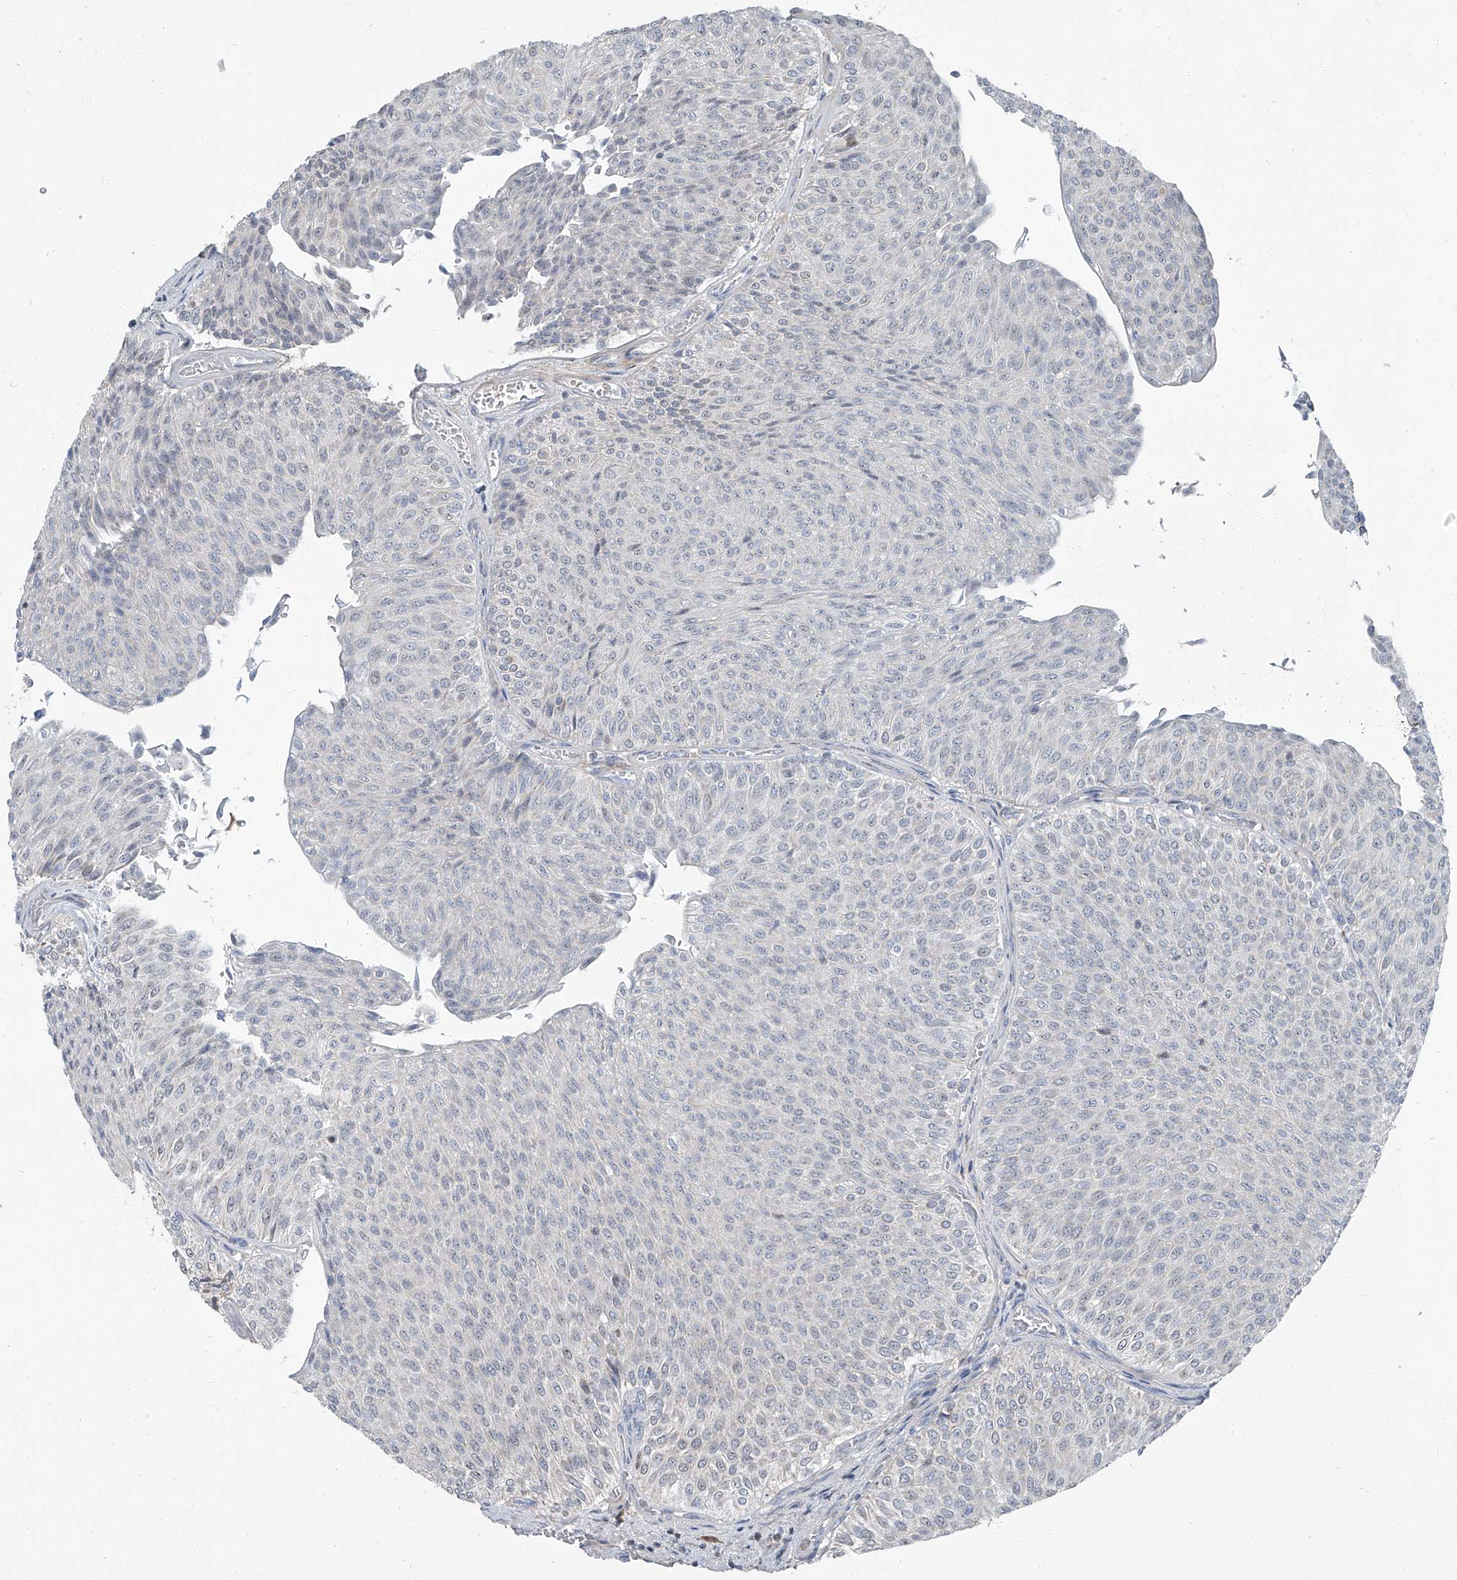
{"staining": {"intensity": "negative", "quantity": "none", "location": "none"}, "tissue": "urothelial cancer", "cell_type": "Tumor cells", "image_type": "cancer", "snomed": [{"axis": "morphology", "description": "Urothelial carcinoma, Low grade"}, {"axis": "topography", "description": "Urinary bladder"}], "caption": "Immunohistochemical staining of human urothelial cancer shows no significant staining in tumor cells. Nuclei are stained in blue.", "gene": "HOXA3", "patient": {"sex": "male", "age": 78}}